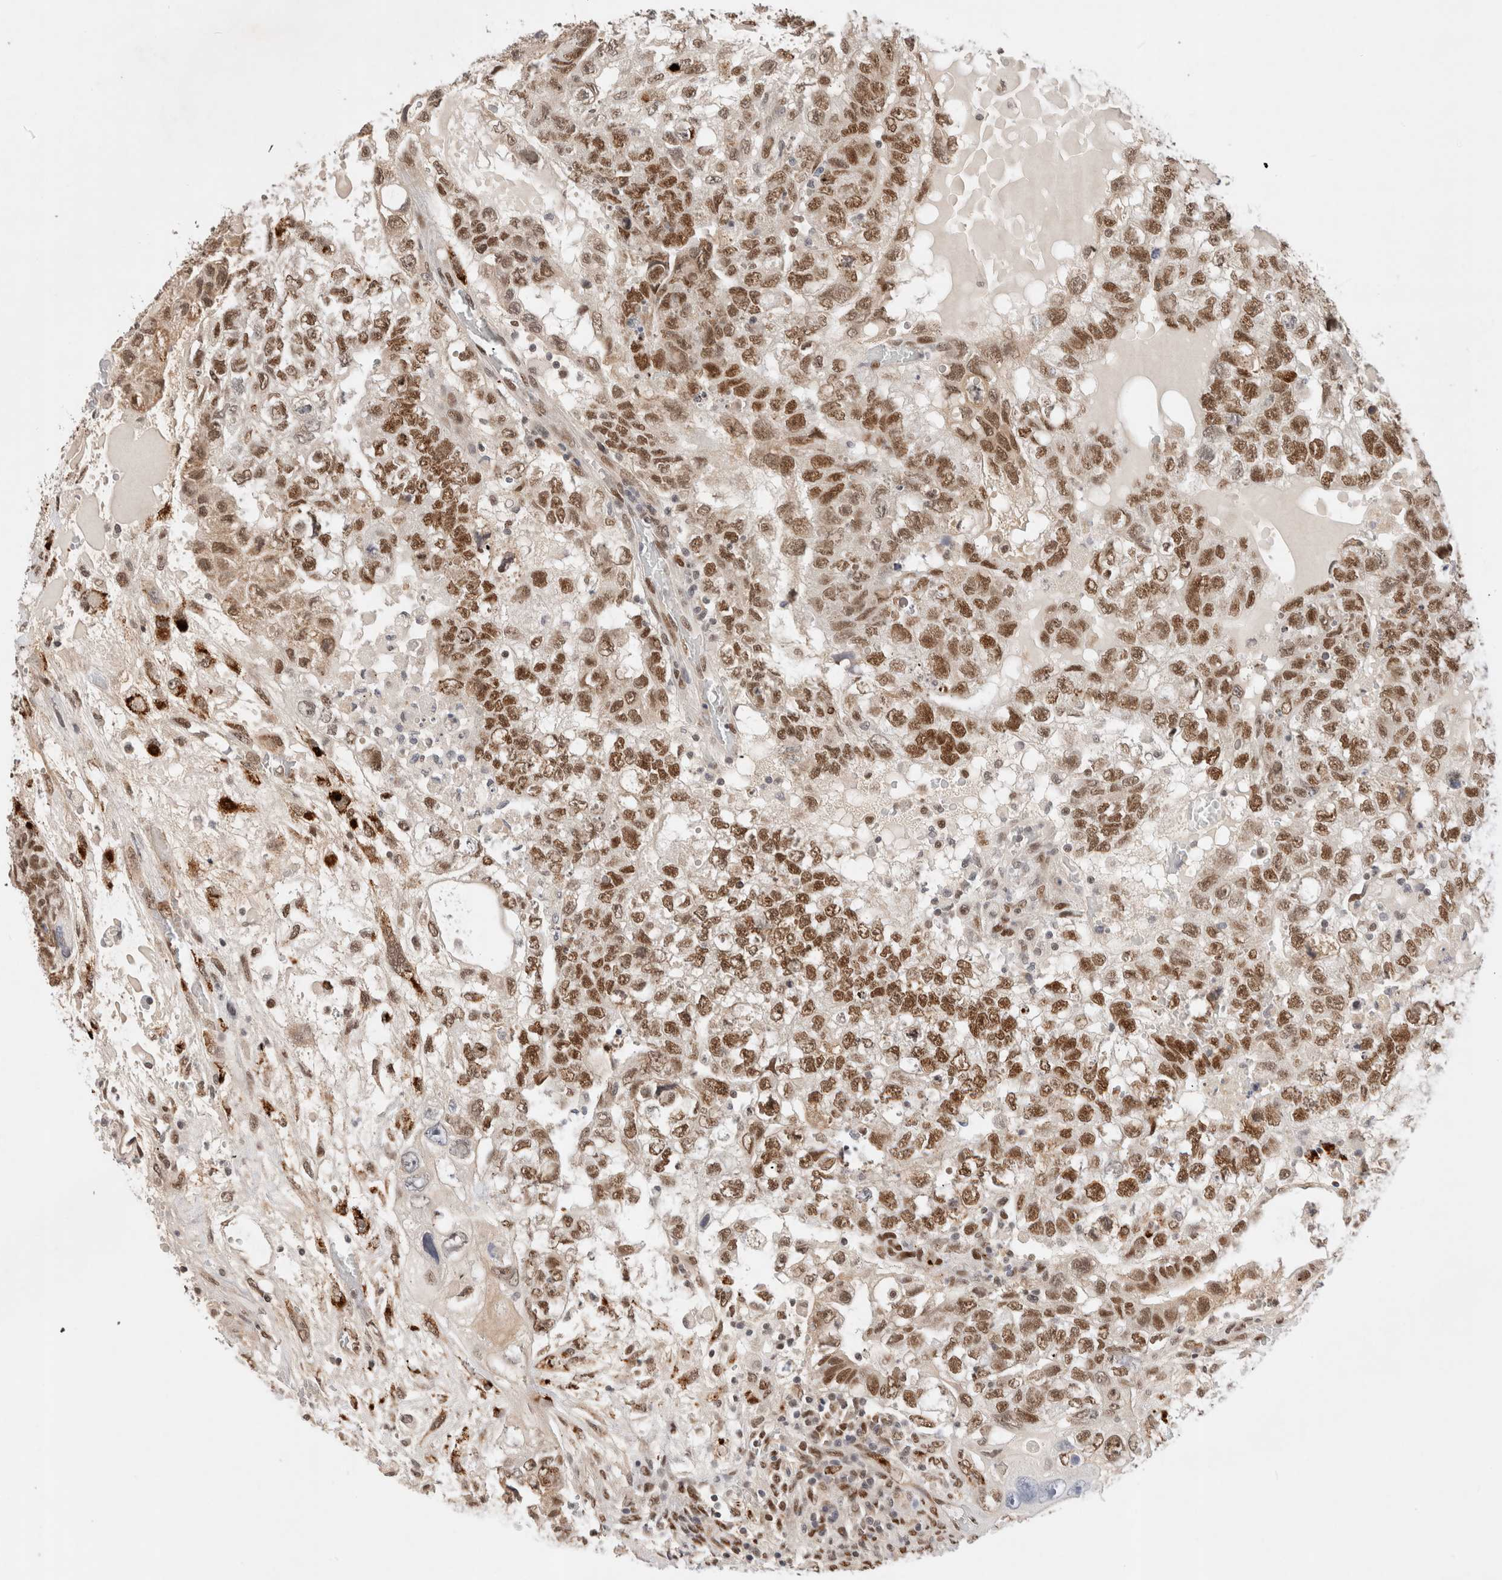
{"staining": {"intensity": "moderate", "quantity": ">75%", "location": "nuclear"}, "tissue": "testis cancer", "cell_type": "Tumor cells", "image_type": "cancer", "snomed": [{"axis": "morphology", "description": "Carcinoma, Embryonal, NOS"}, {"axis": "topography", "description": "Testis"}], "caption": "Testis cancer (embryonal carcinoma) stained with a protein marker reveals moderate staining in tumor cells.", "gene": "GTF2I", "patient": {"sex": "male", "age": 36}}